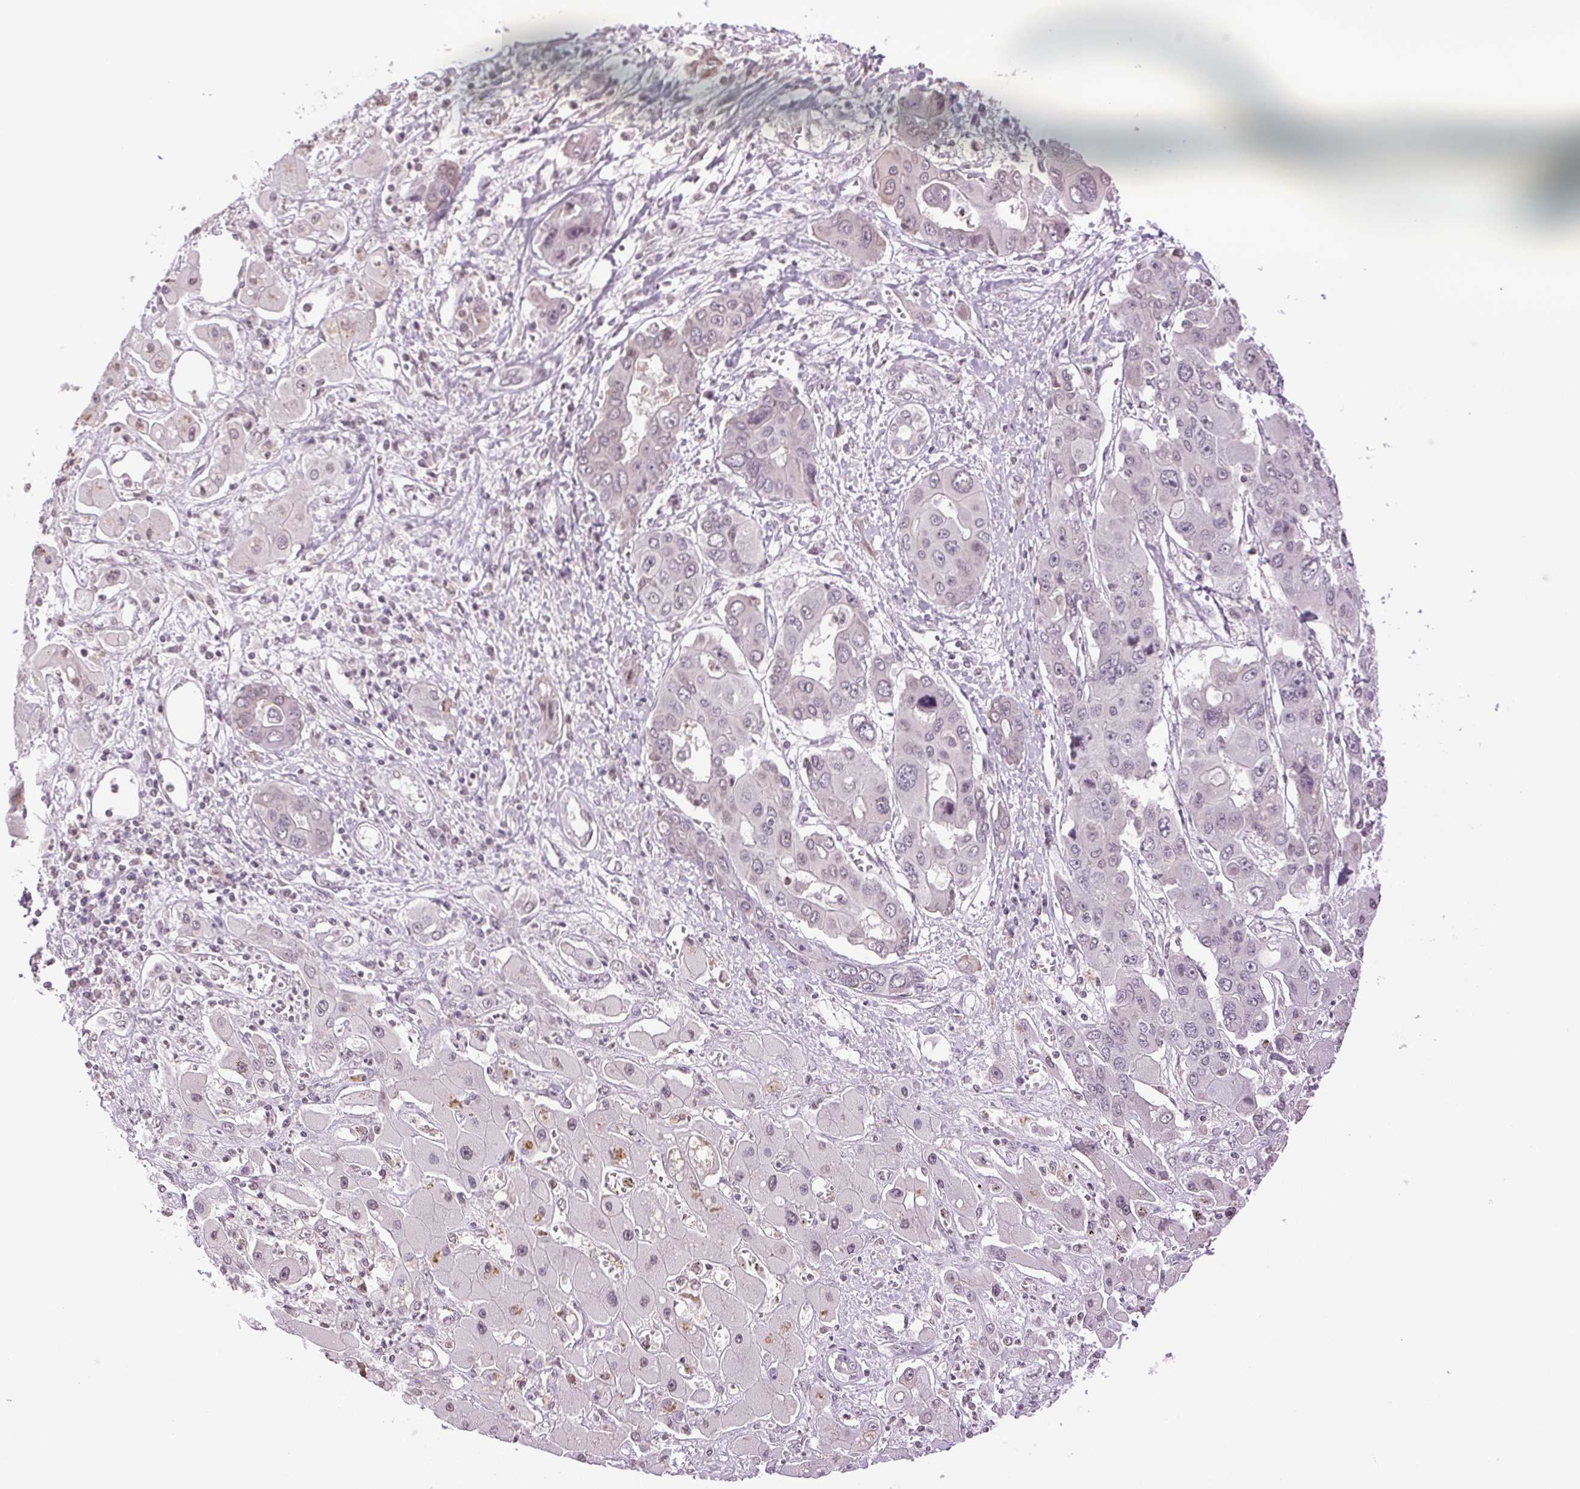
{"staining": {"intensity": "negative", "quantity": "none", "location": "none"}, "tissue": "liver cancer", "cell_type": "Tumor cells", "image_type": "cancer", "snomed": [{"axis": "morphology", "description": "Cholangiocarcinoma"}, {"axis": "topography", "description": "Liver"}], "caption": "High power microscopy photomicrograph of an immunohistochemistry (IHC) histopathology image of liver cholangiocarcinoma, revealing no significant positivity in tumor cells.", "gene": "TNNT3", "patient": {"sex": "male", "age": 67}}